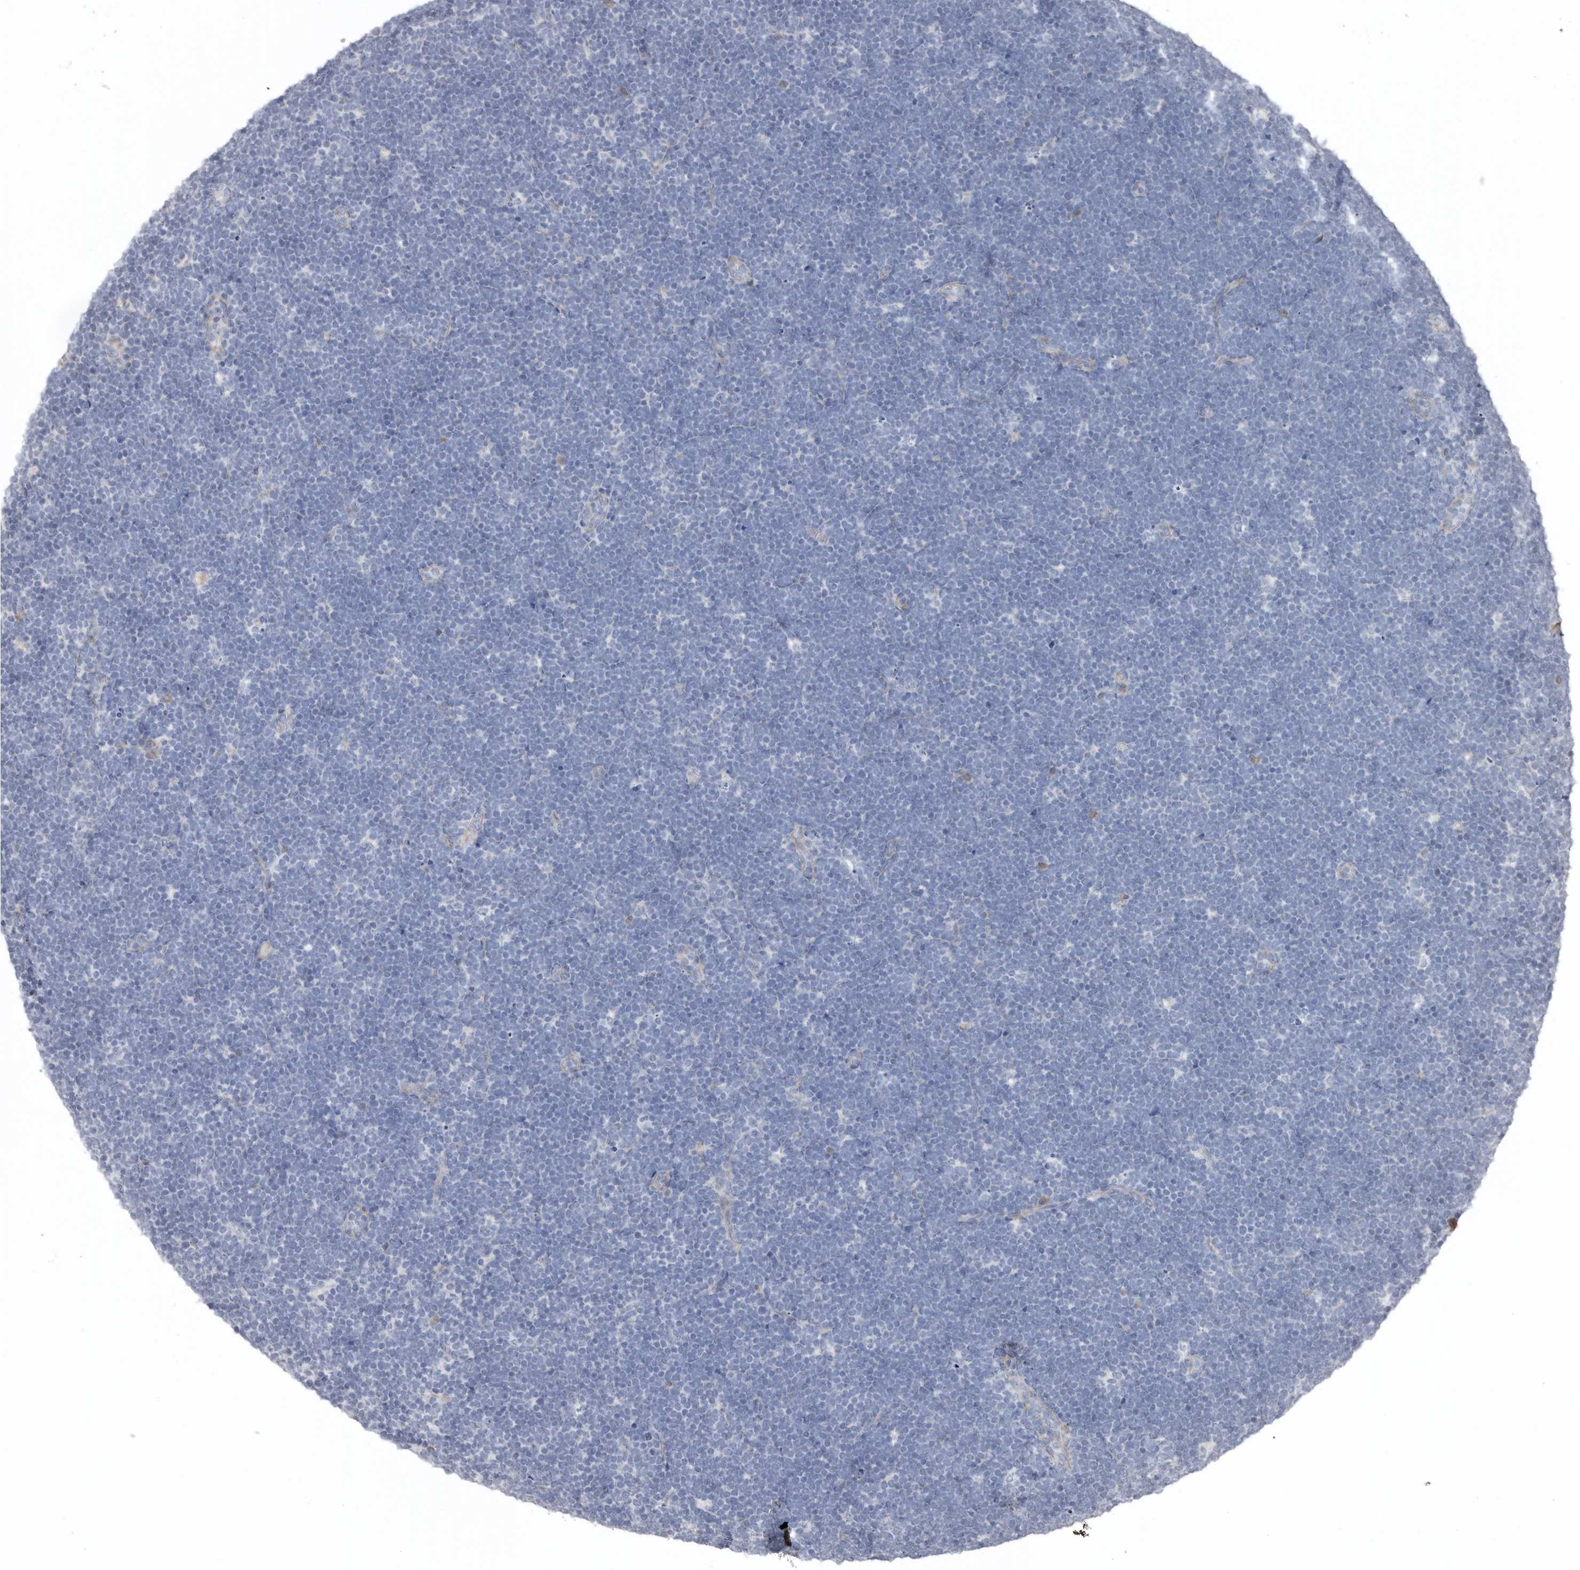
{"staining": {"intensity": "negative", "quantity": "none", "location": "none"}, "tissue": "lymphoma", "cell_type": "Tumor cells", "image_type": "cancer", "snomed": [{"axis": "morphology", "description": "Malignant lymphoma, non-Hodgkin's type, High grade"}, {"axis": "topography", "description": "Lymph node"}], "caption": "DAB (3,3'-diaminobenzidine) immunohistochemical staining of lymphoma exhibits no significant positivity in tumor cells.", "gene": "ZNF114", "patient": {"sex": "male", "age": 13}}